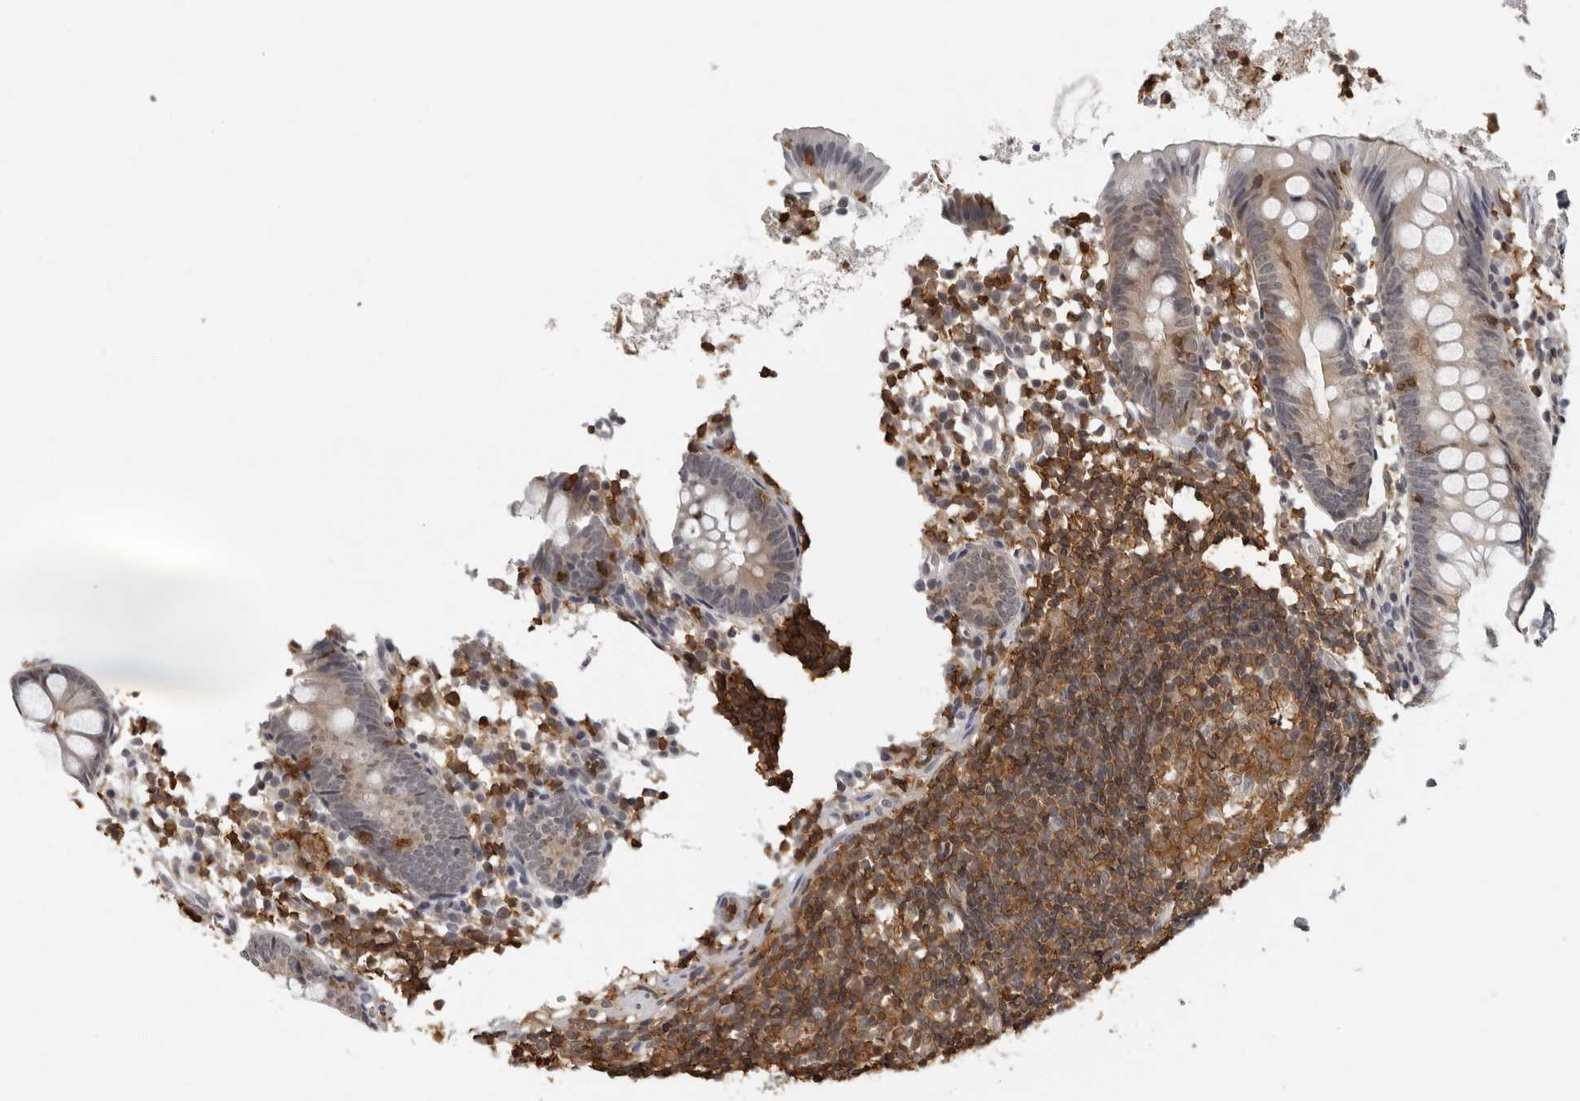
{"staining": {"intensity": "weak", "quantity": "<25%", "location": "cytoplasmic/membranous"}, "tissue": "appendix", "cell_type": "Glandular cells", "image_type": "normal", "snomed": [{"axis": "morphology", "description": "Normal tissue, NOS"}, {"axis": "topography", "description": "Appendix"}], "caption": "Image shows no protein expression in glandular cells of benign appendix. (DAB immunohistochemistry (IHC), high magnification).", "gene": "HSPH1", "patient": {"sex": "female", "age": 20}}